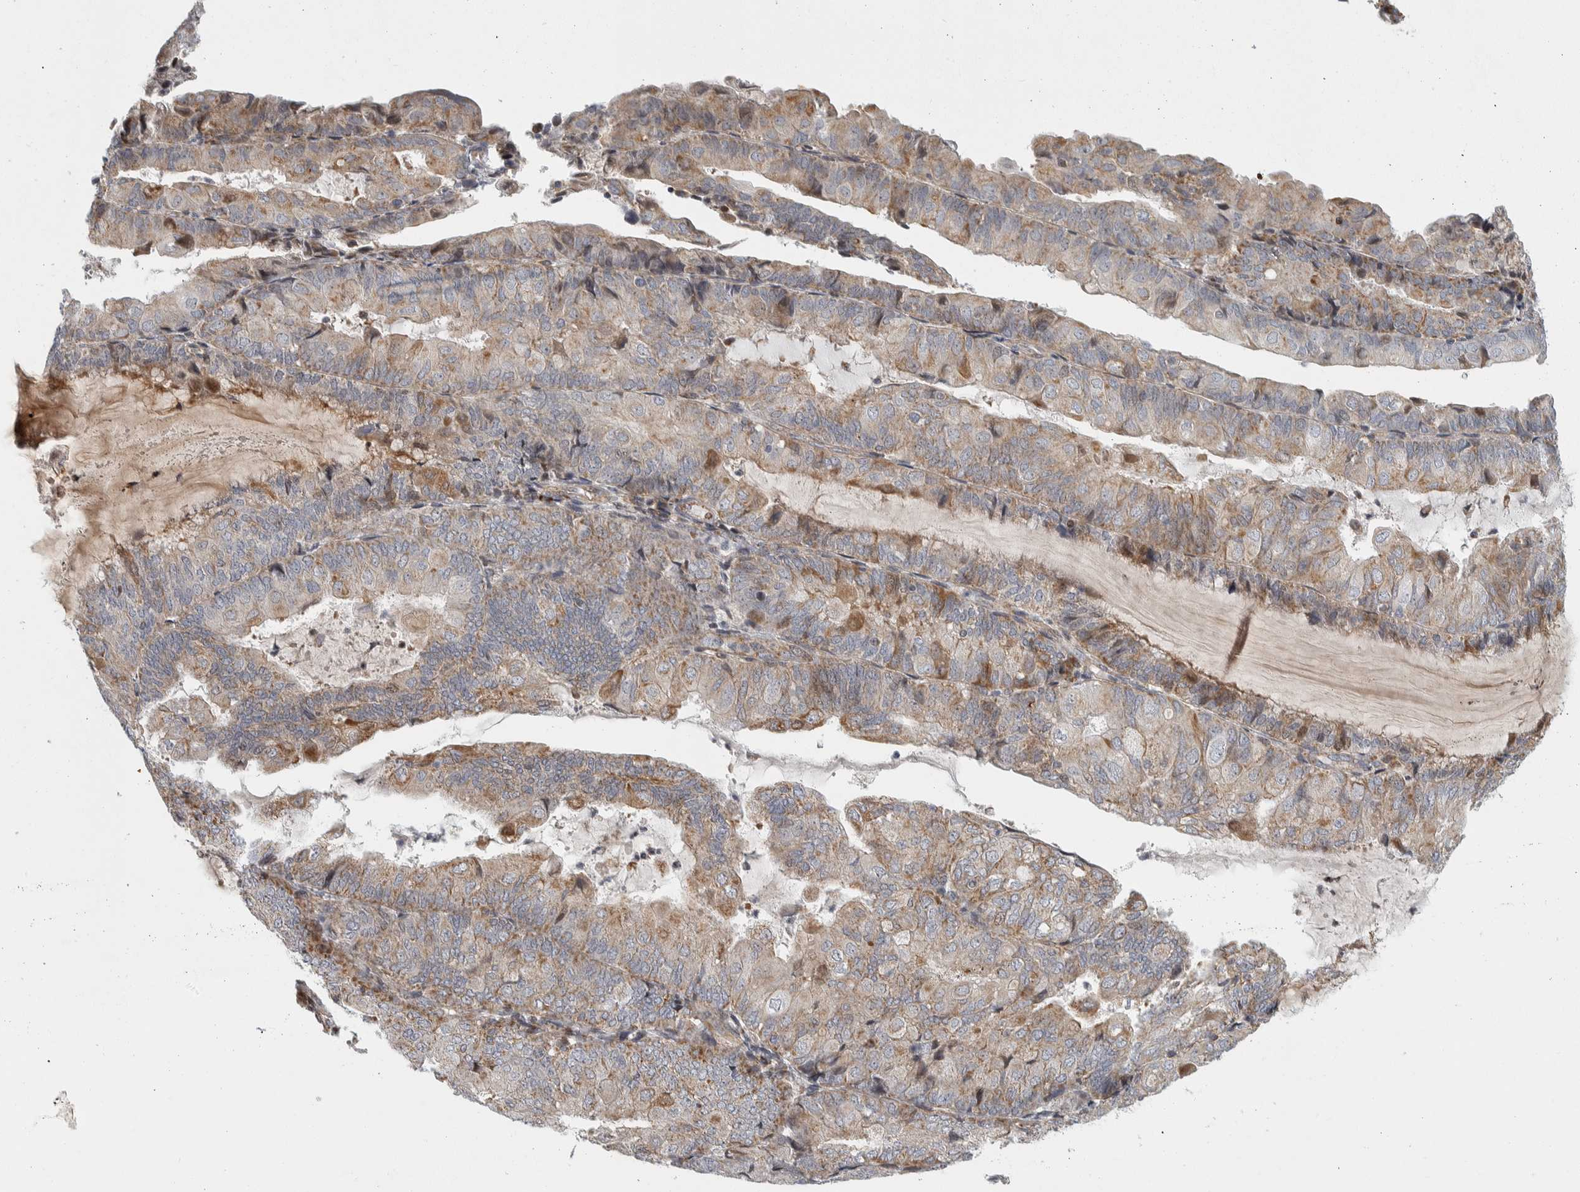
{"staining": {"intensity": "moderate", "quantity": ">75%", "location": "cytoplasmic/membranous"}, "tissue": "endometrial cancer", "cell_type": "Tumor cells", "image_type": "cancer", "snomed": [{"axis": "morphology", "description": "Adenocarcinoma, NOS"}, {"axis": "topography", "description": "Endometrium"}], "caption": "High-magnification brightfield microscopy of adenocarcinoma (endometrial) stained with DAB (3,3'-diaminobenzidine) (brown) and counterstained with hematoxylin (blue). tumor cells exhibit moderate cytoplasmic/membranous expression is appreciated in about>75% of cells. The protein of interest is shown in brown color, while the nuclei are stained blue.", "gene": "AFP", "patient": {"sex": "female", "age": 81}}